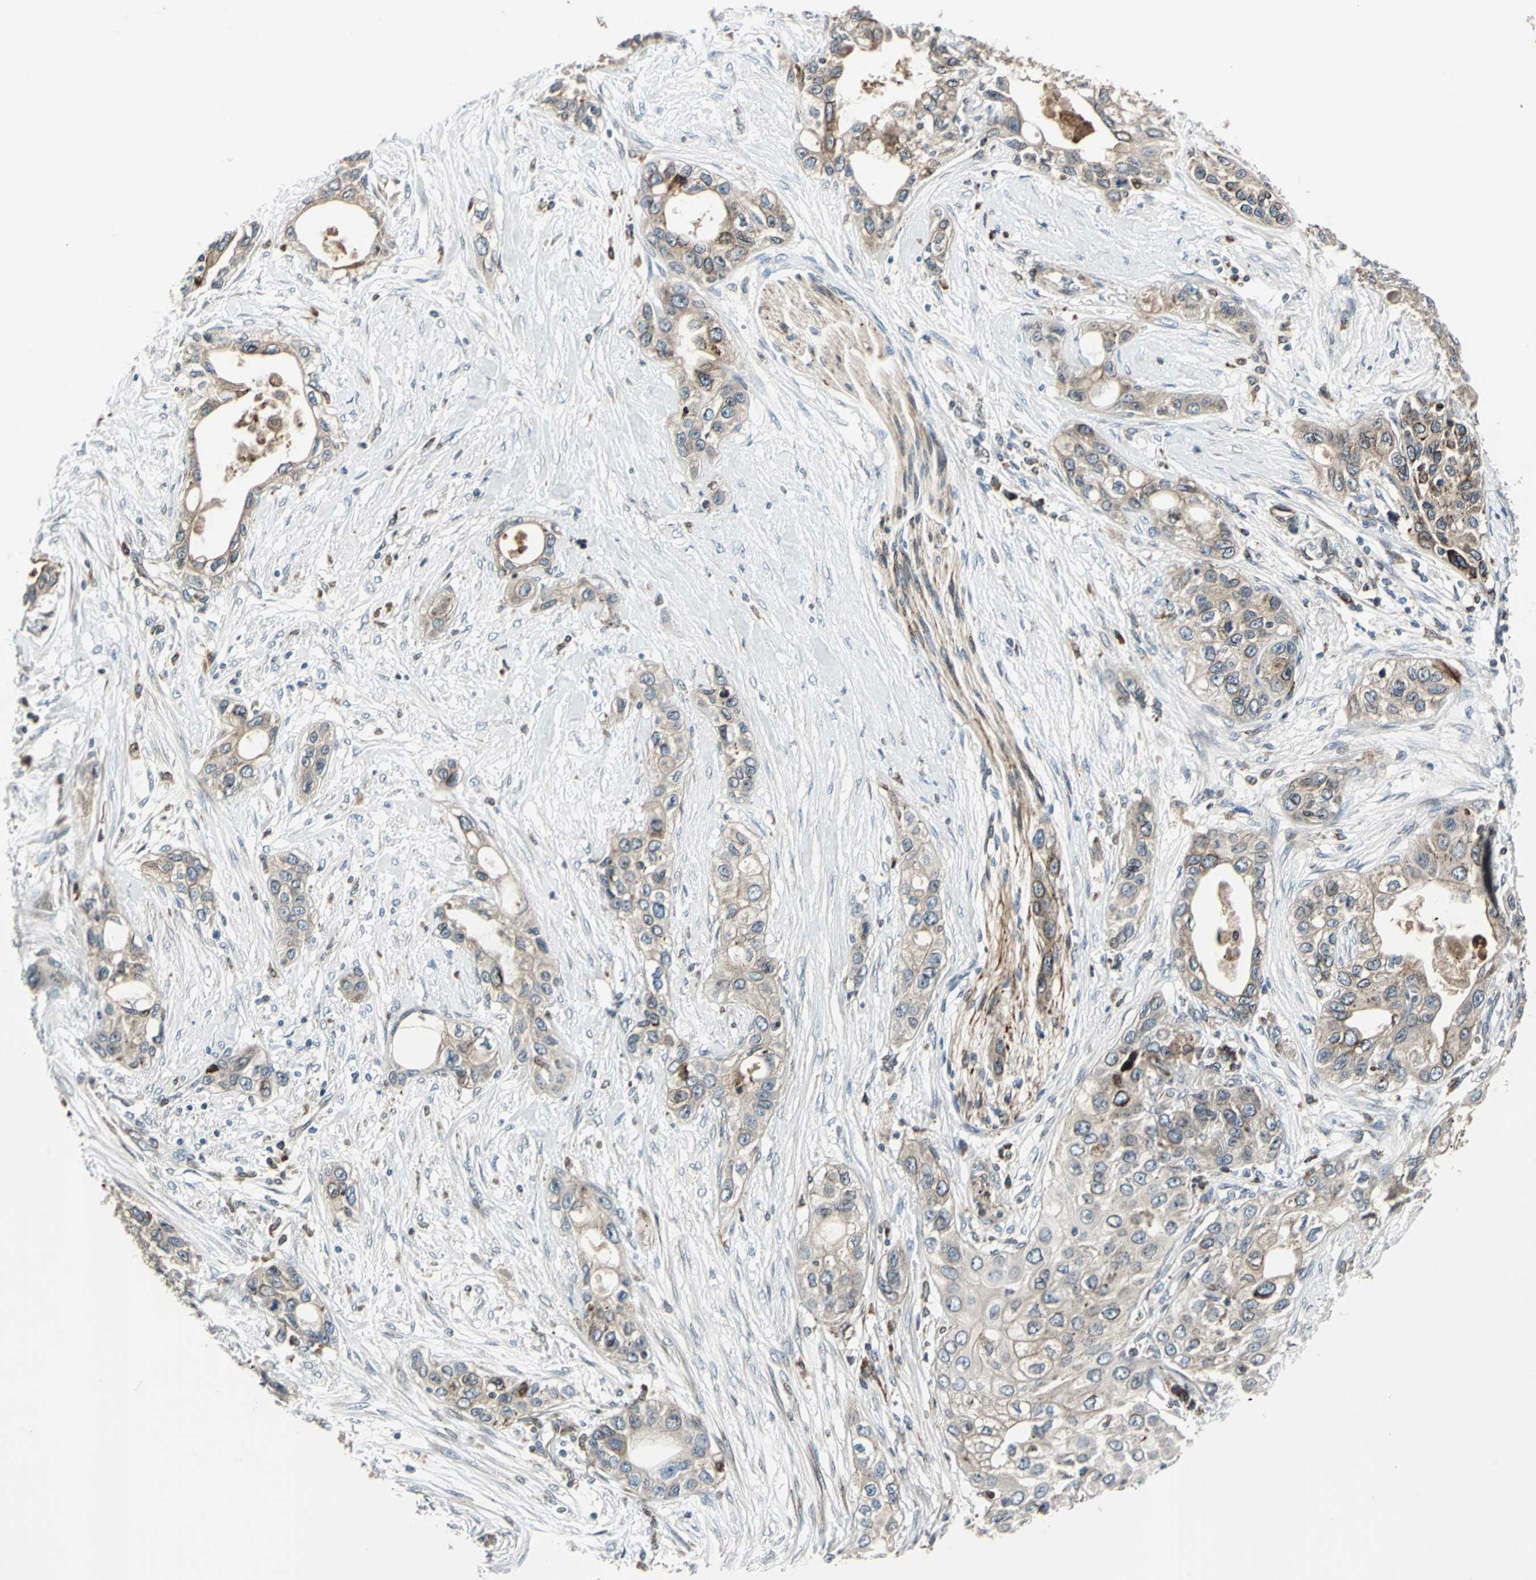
{"staining": {"intensity": "weak", "quantity": ">75%", "location": "cytoplasmic/membranous"}, "tissue": "pancreatic cancer", "cell_type": "Tumor cells", "image_type": "cancer", "snomed": [{"axis": "morphology", "description": "Adenocarcinoma, NOS"}, {"axis": "topography", "description": "Pancreas"}], "caption": "Pancreatic cancer was stained to show a protein in brown. There is low levels of weak cytoplasmic/membranous expression in about >75% of tumor cells. Nuclei are stained in blue.", "gene": "HTATIP2", "patient": {"sex": "female", "age": 70}}